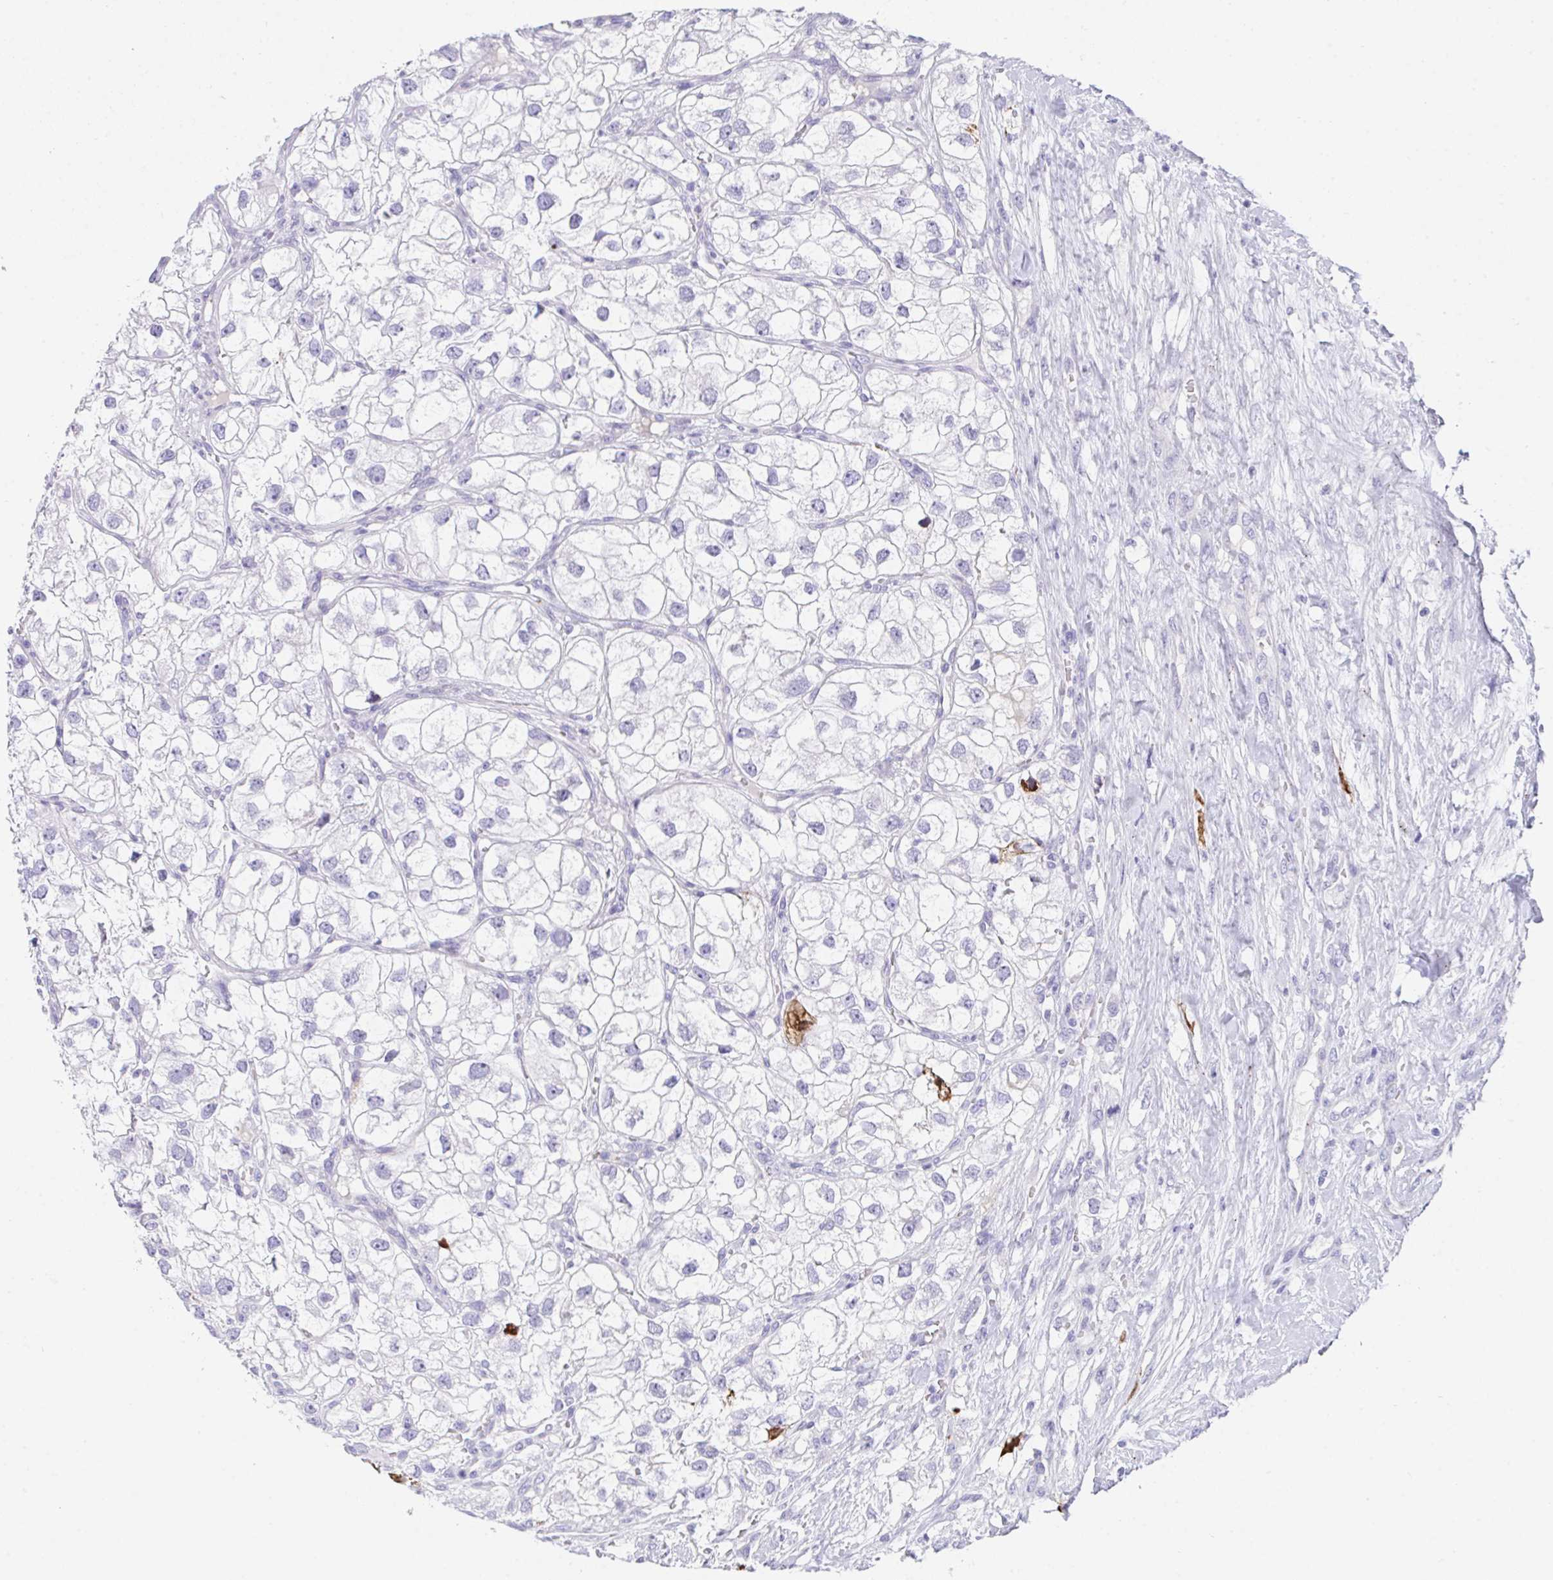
{"staining": {"intensity": "negative", "quantity": "none", "location": "none"}, "tissue": "renal cancer", "cell_type": "Tumor cells", "image_type": "cancer", "snomed": [{"axis": "morphology", "description": "Adenocarcinoma, NOS"}, {"axis": "topography", "description": "Kidney"}], "caption": "The immunohistochemistry histopathology image has no significant positivity in tumor cells of renal adenocarcinoma tissue. (DAB immunohistochemistry, high magnification).", "gene": "KMT2E", "patient": {"sex": "male", "age": 59}}